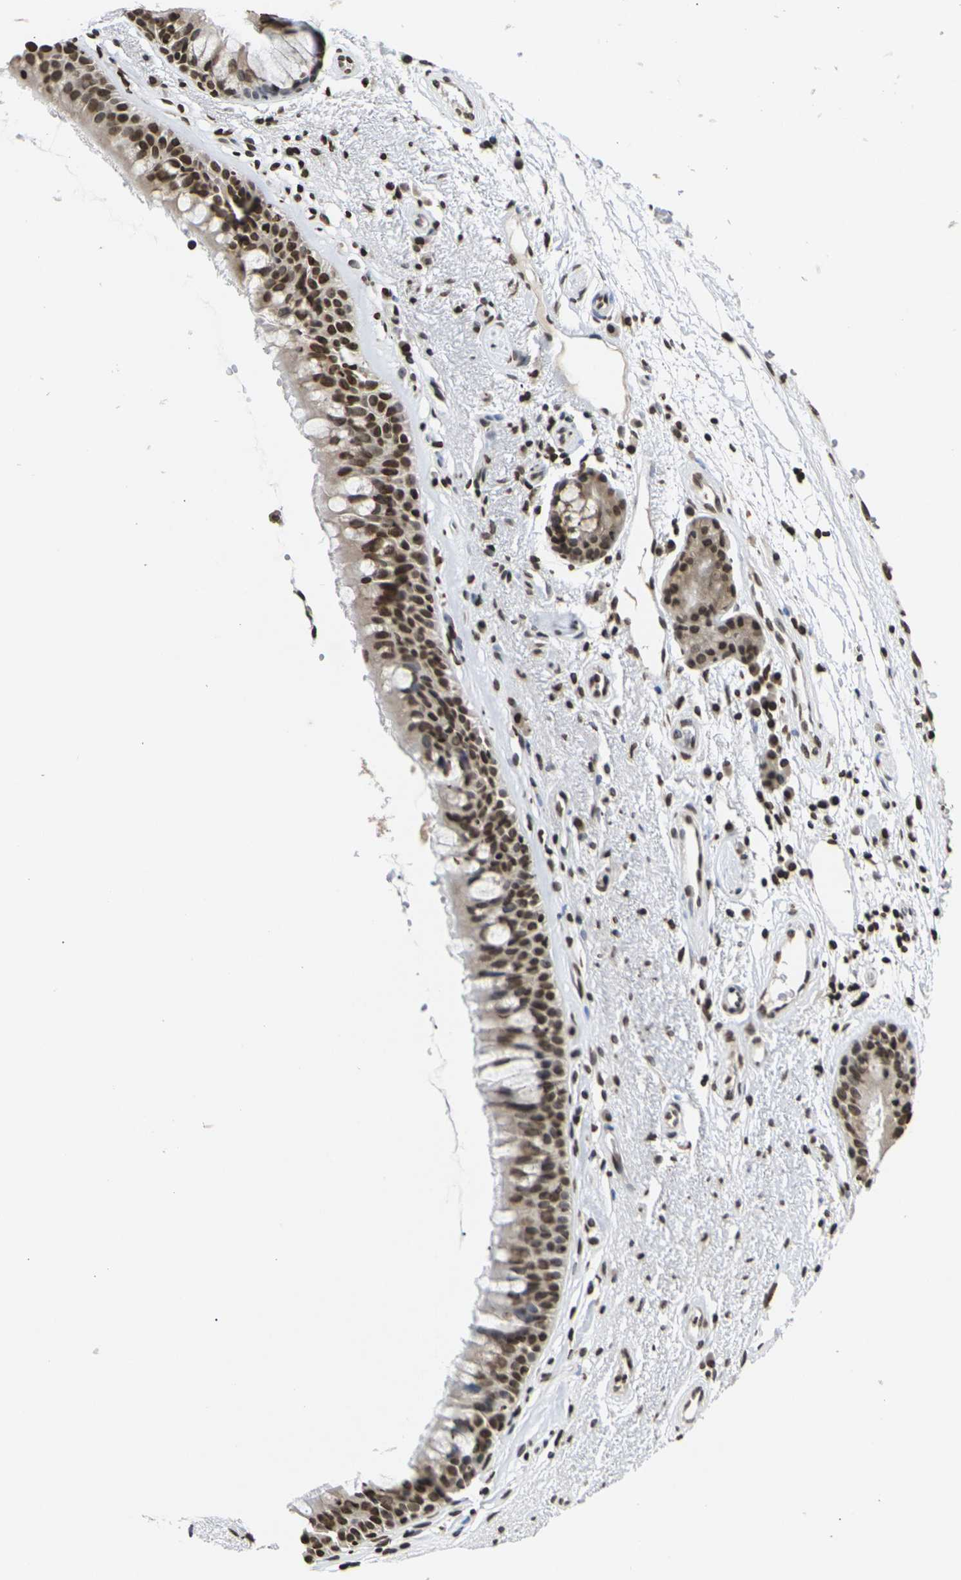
{"staining": {"intensity": "moderate", "quantity": ">75%", "location": "nuclear"}, "tissue": "bronchus", "cell_type": "Respiratory epithelial cells", "image_type": "normal", "snomed": [{"axis": "morphology", "description": "Normal tissue, NOS"}, {"axis": "topography", "description": "Bronchus"}], "caption": "Moderate nuclear staining for a protein is present in about >75% of respiratory epithelial cells of benign bronchus using IHC.", "gene": "ETV5", "patient": {"sex": "female", "age": 54}}